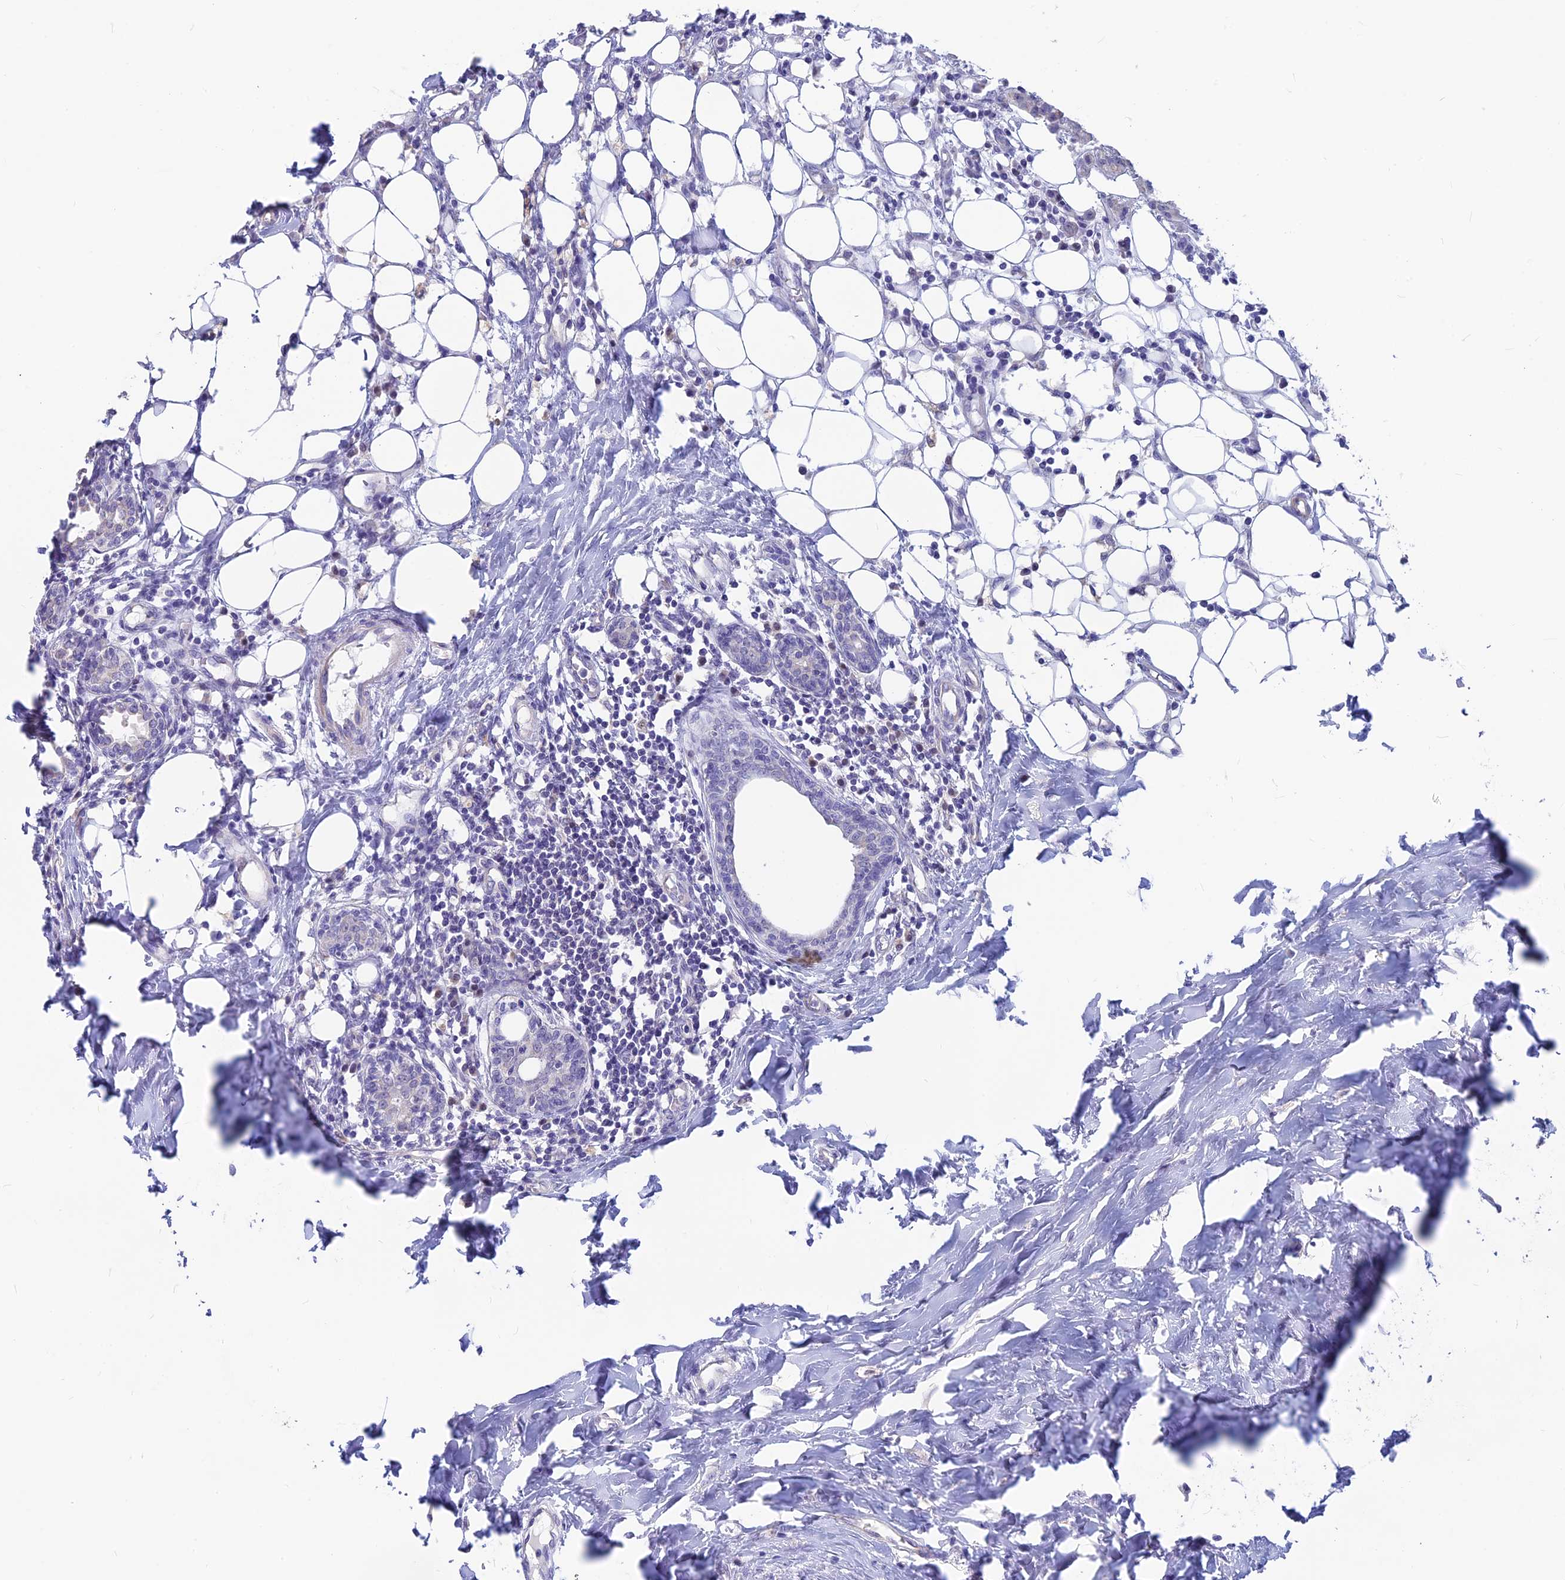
{"staining": {"intensity": "negative", "quantity": "none", "location": "none"}, "tissue": "breast cancer", "cell_type": "Tumor cells", "image_type": "cancer", "snomed": [{"axis": "morphology", "description": "Duct carcinoma"}, {"axis": "topography", "description": "Breast"}], "caption": "This is a photomicrograph of immunohistochemistry staining of intraductal carcinoma (breast), which shows no staining in tumor cells.", "gene": "SNTN", "patient": {"sex": "female", "age": 40}}